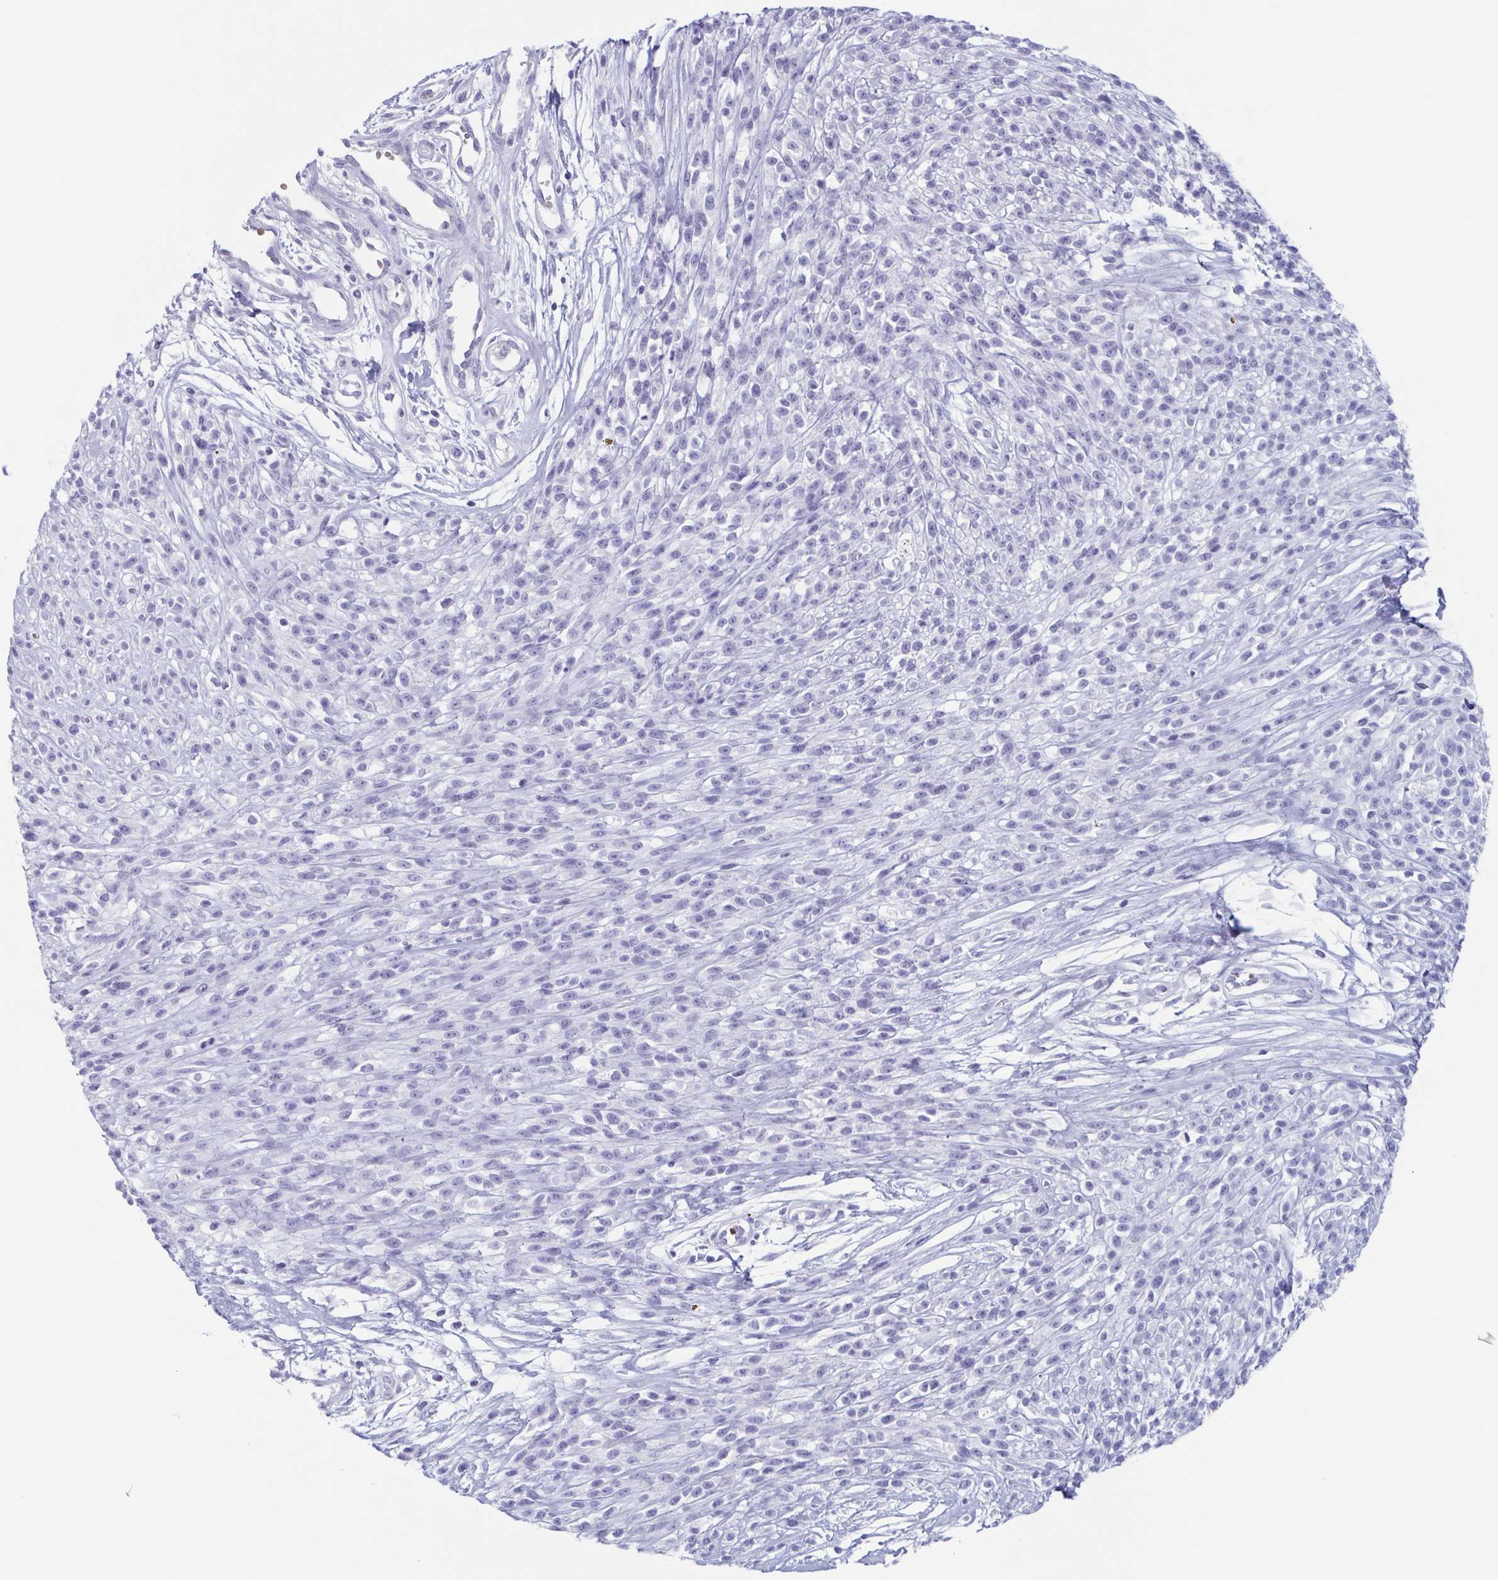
{"staining": {"intensity": "negative", "quantity": "none", "location": "none"}, "tissue": "melanoma", "cell_type": "Tumor cells", "image_type": "cancer", "snomed": [{"axis": "morphology", "description": "Malignant melanoma, NOS"}, {"axis": "topography", "description": "Skin"}, {"axis": "topography", "description": "Skin of trunk"}], "caption": "DAB (3,3'-diaminobenzidine) immunohistochemical staining of human malignant melanoma exhibits no significant positivity in tumor cells.", "gene": "BPI", "patient": {"sex": "male", "age": 74}}